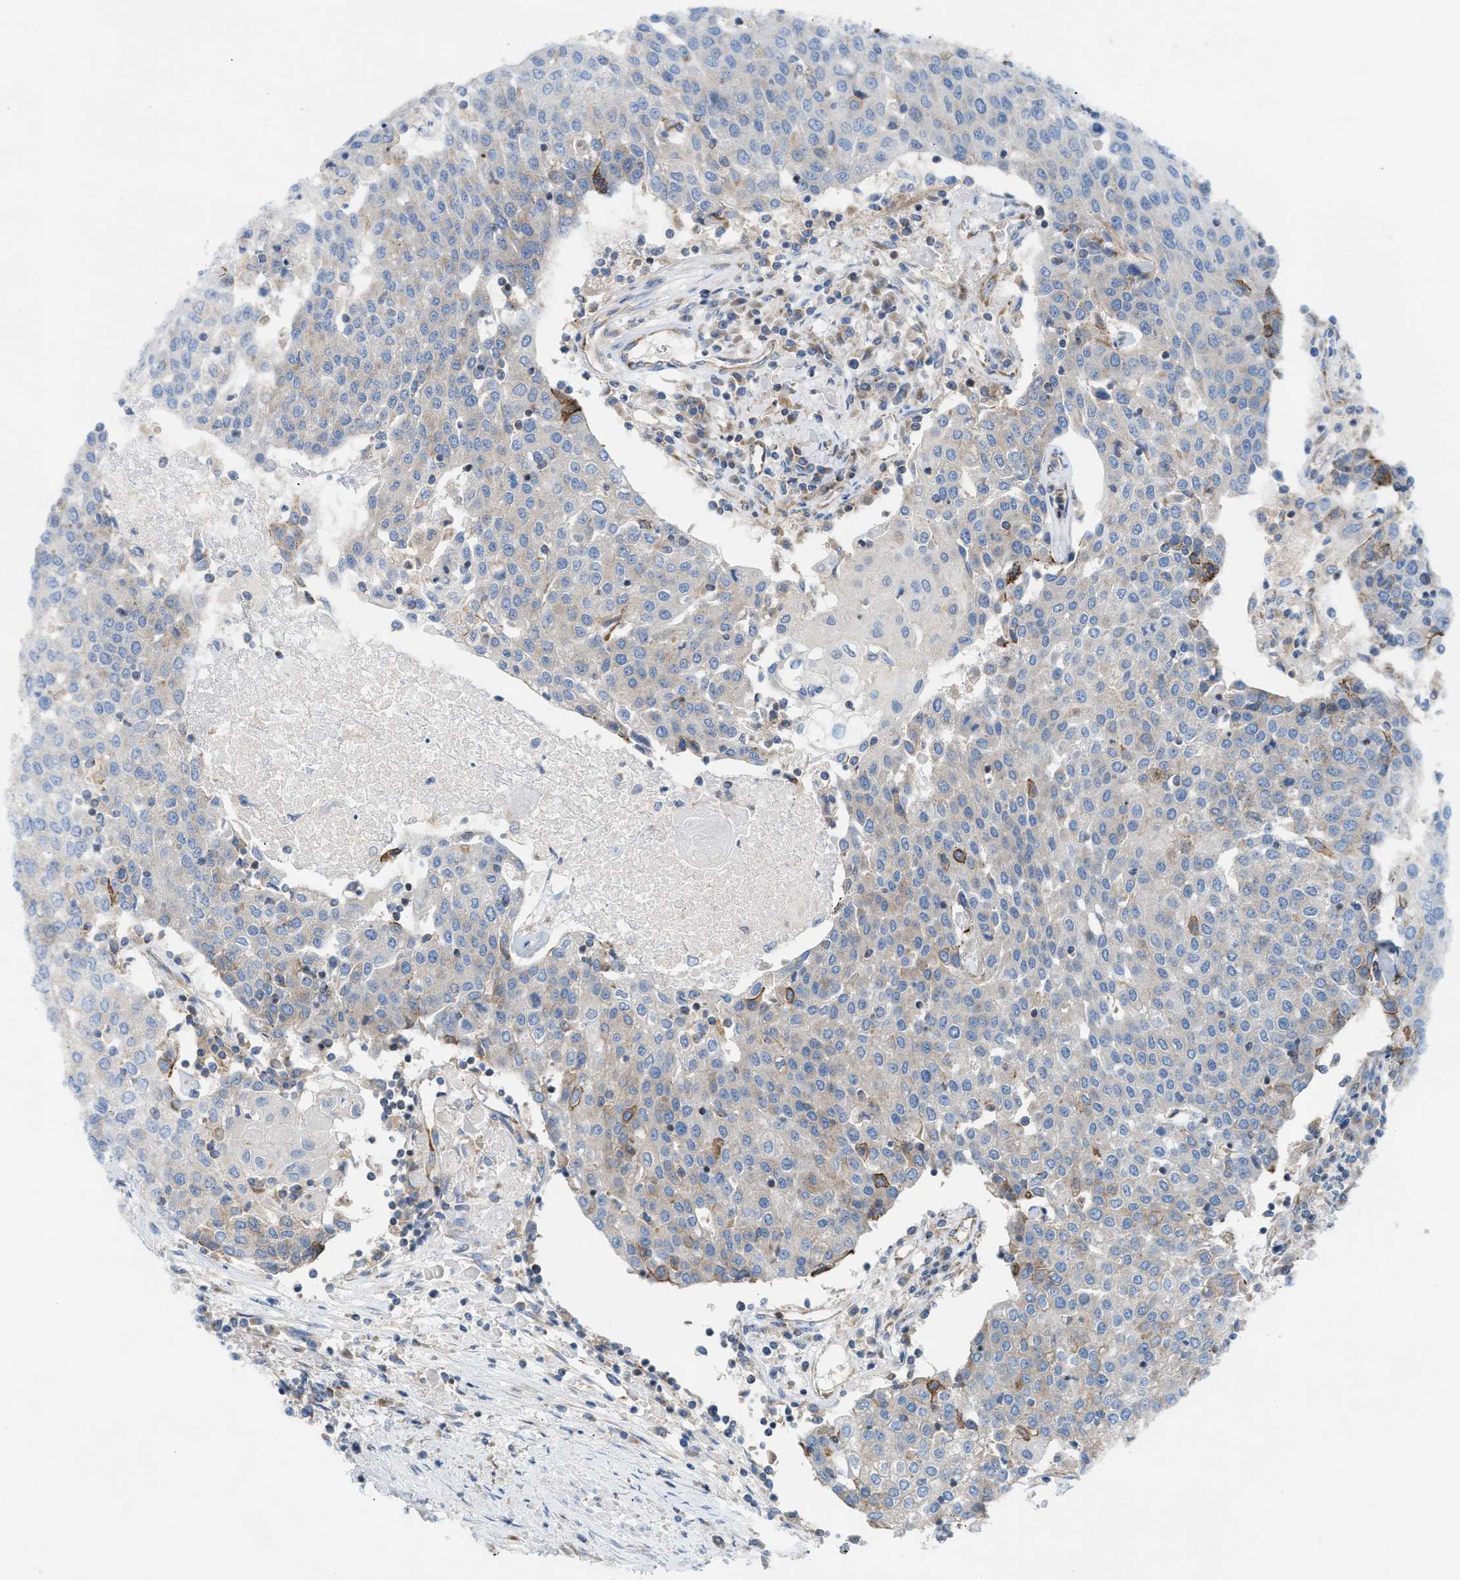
{"staining": {"intensity": "weak", "quantity": "<25%", "location": "cytoplasmic/membranous"}, "tissue": "urothelial cancer", "cell_type": "Tumor cells", "image_type": "cancer", "snomed": [{"axis": "morphology", "description": "Urothelial carcinoma, High grade"}, {"axis": "topography", "description": "Urinary bladder"}], "caption": "Tumor cells are negative for protein expression in human urothelial cancer. (Brightfield microscopy of DAB immunohistochemistry at high magnification).", "gene": "TBC1D15", "patient": {"sex": "female", "age": 85}}